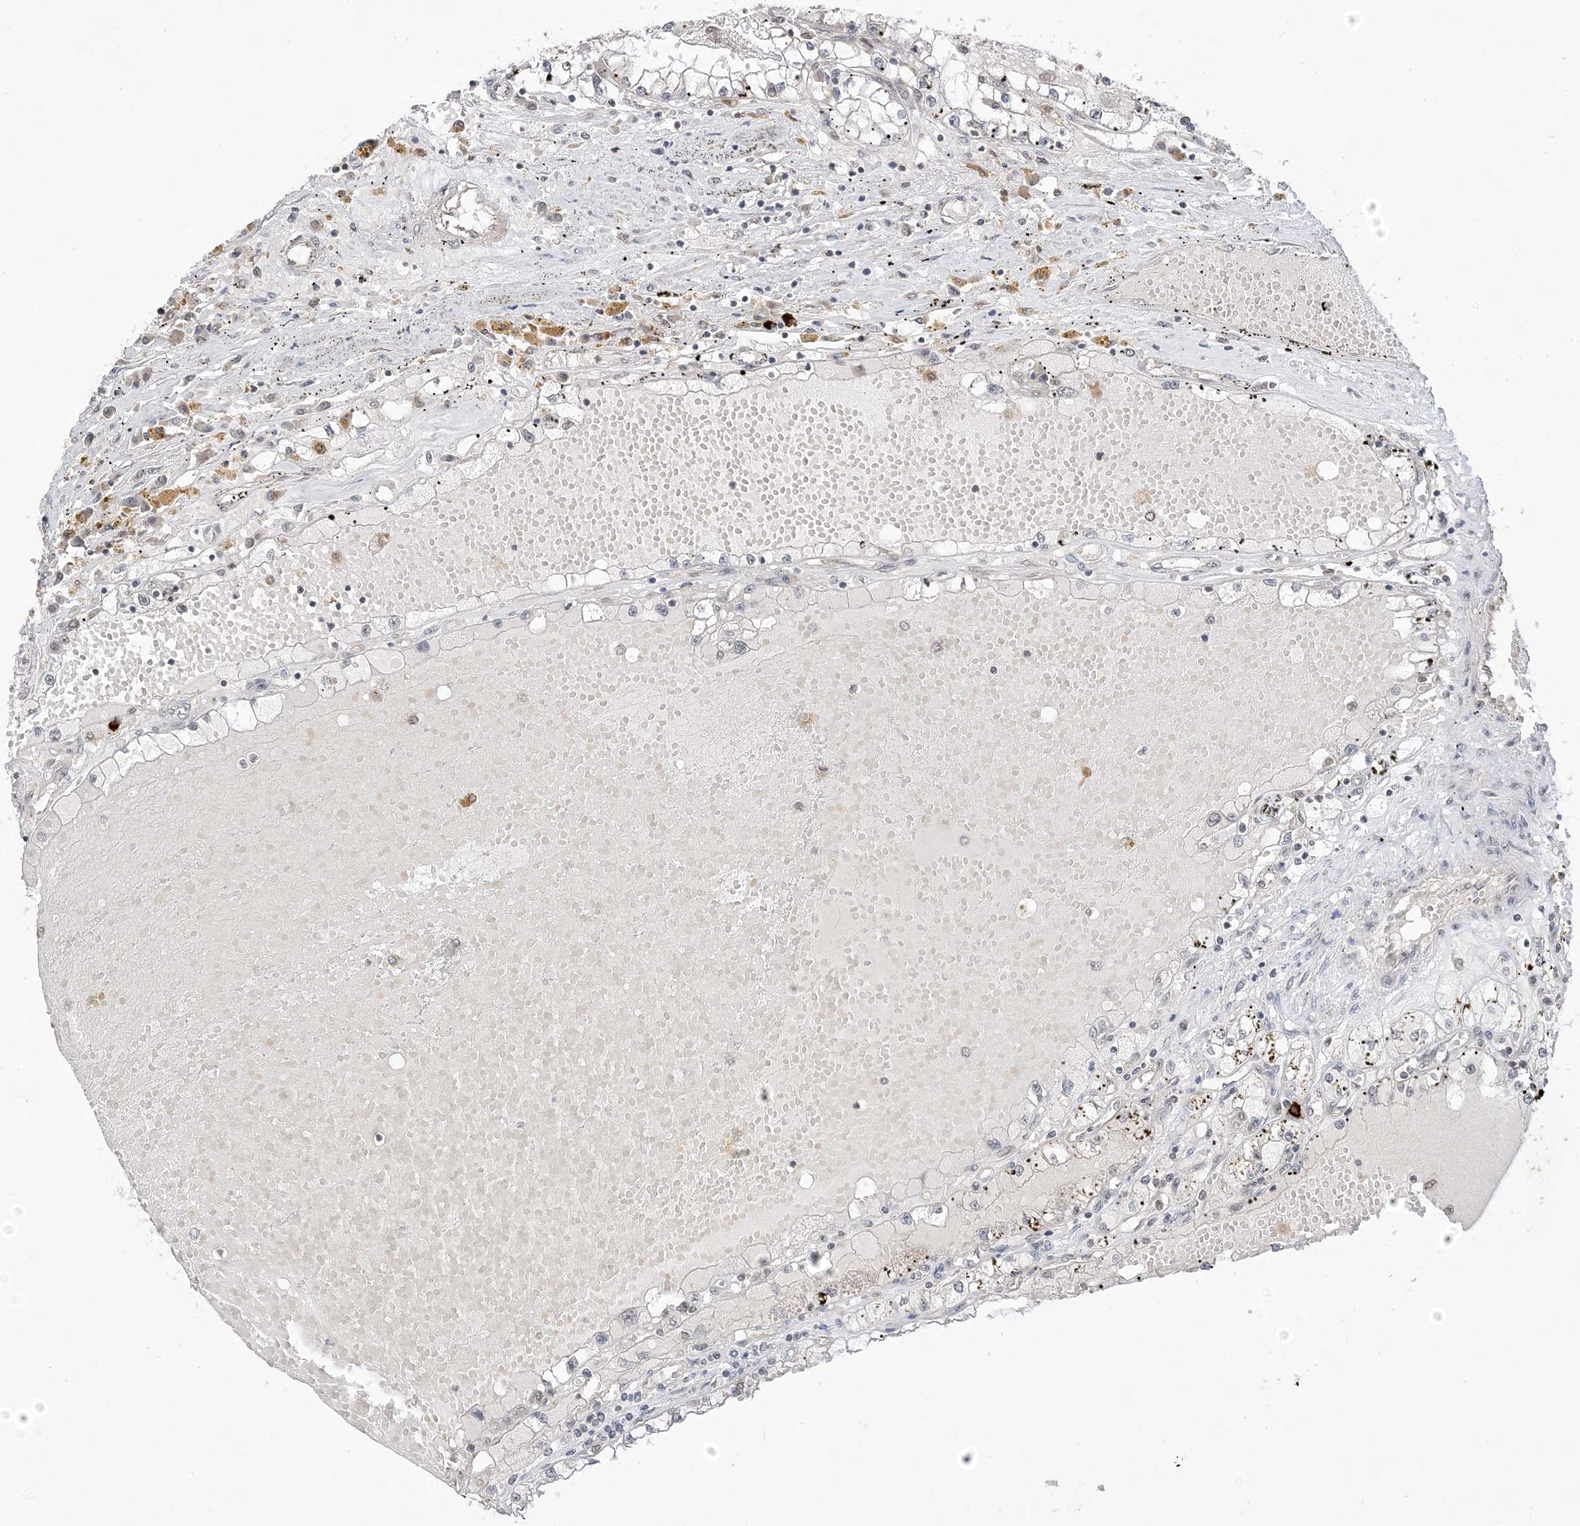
{"staining": {"intensity": "negative", "quantity": "none", "location": "none"}, "tissue": "renal cancer", "cell_type": "Tumor cells", "image_type": "cancer", "snomed": [{"axis": "morphology", "description": "Adenocarcinoma, NOS"}, {"axis": "topography", "description": "Kidney"}], "caption": "Histopathology image shows no protein staining in tumor cells of renal cancer tissue. (Stains: DAB (3,3'-diaminobenzidine) immunohistochemistry (IHC) with hematoxylin counter stain, Microscopy: brightfield microscopy at high magnification).", "gene": "RANBP9", "patient": {"sex": "male", "age": 56}}